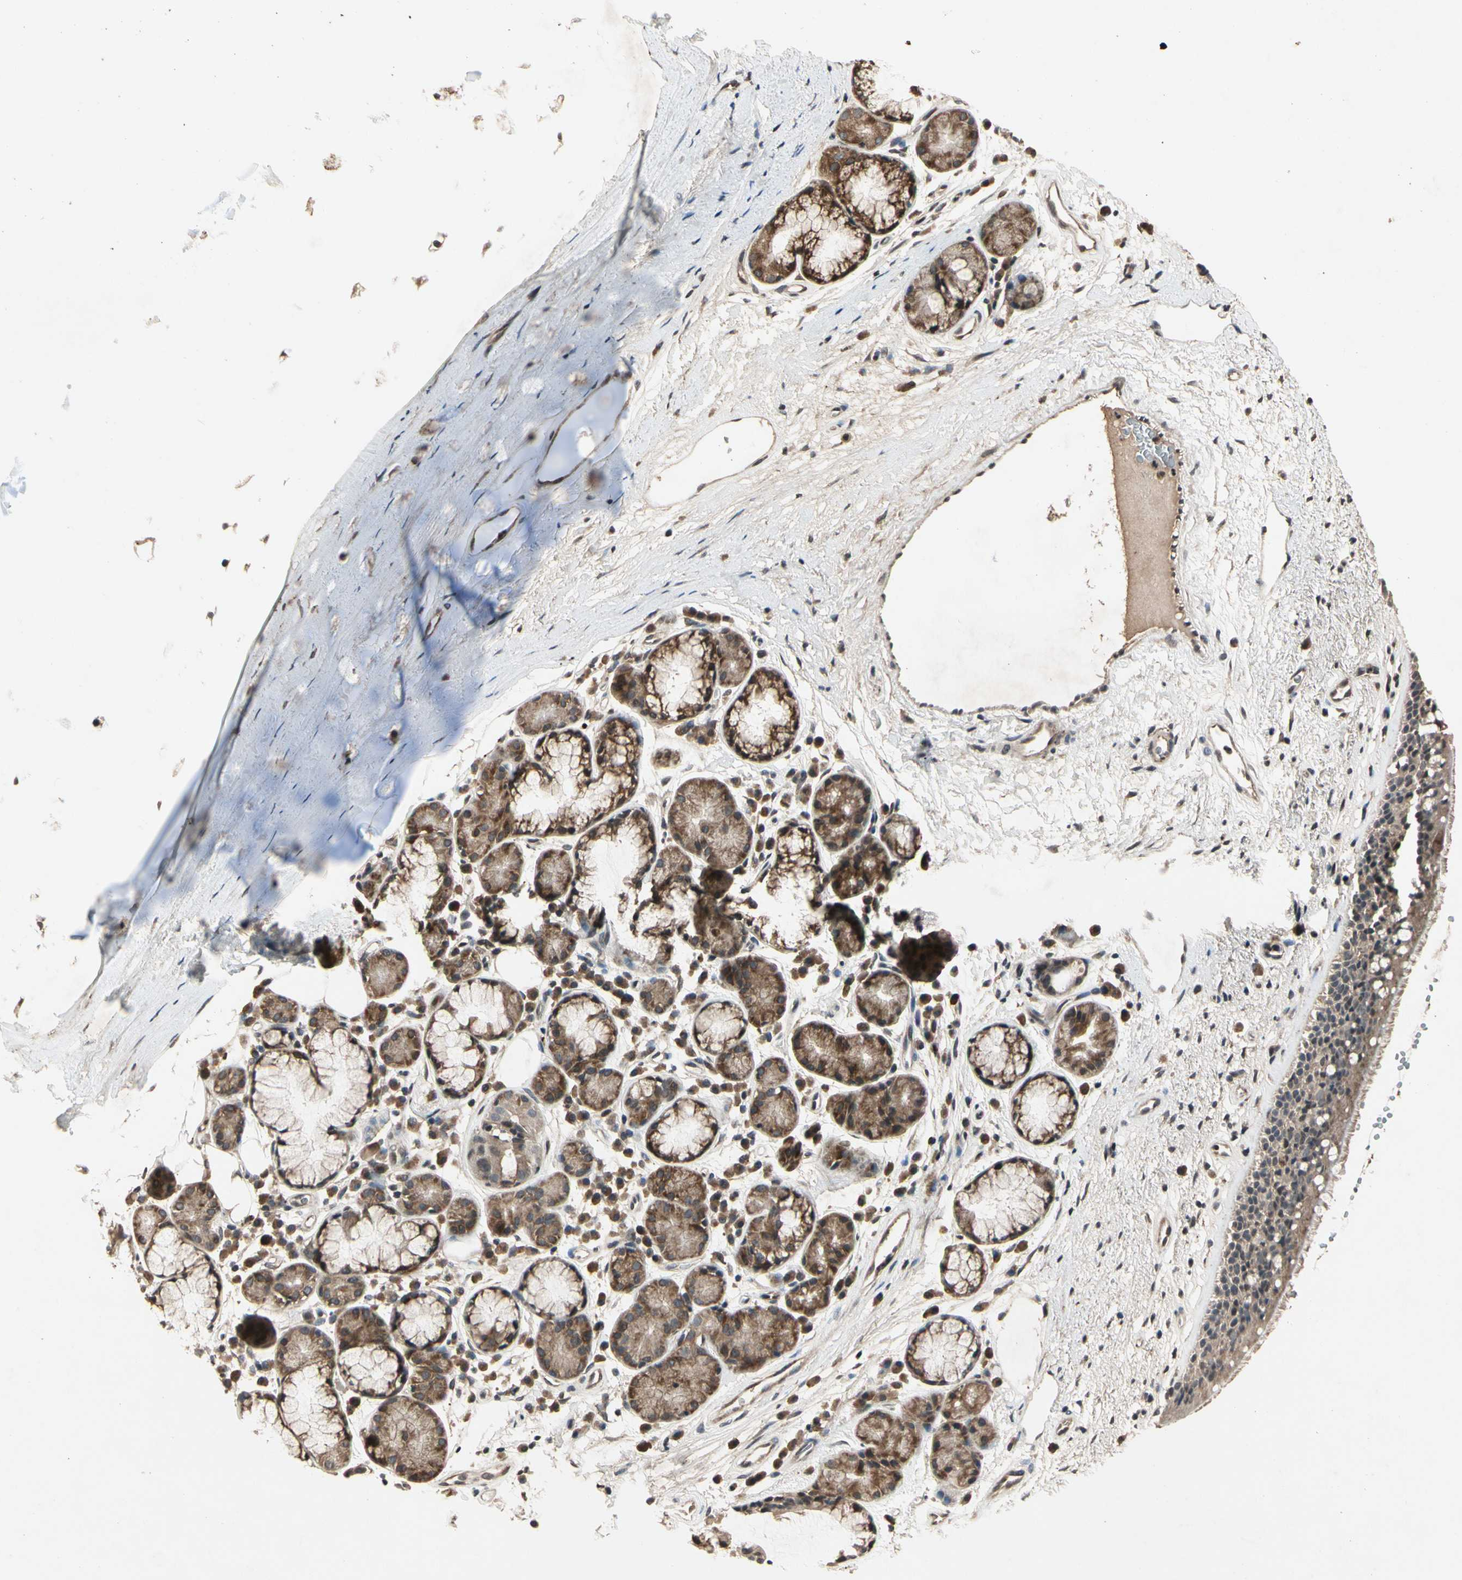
{"staining": {"intensity": "moderate", "quantity": ">75%", "location": "cytoplasmic/membranous"}, "tissue": "bronchus", "cell_type": "Respiratory epithelial cells", "image_type": "normal", "snomed": [{"axis": "morphology", "description": "Normal tissue, NOS"}, {"axis": "topography", "description": "Bronchus"}], "caption": "Immunohistochemical staining of unremarkable bronchus displays medium levels of moderate cytoplasmic/membranous expression in about >75% of respiratory epithelial cells.", "gene": "DPY19L3", "patient": {"sex": "female", "age": 54}}